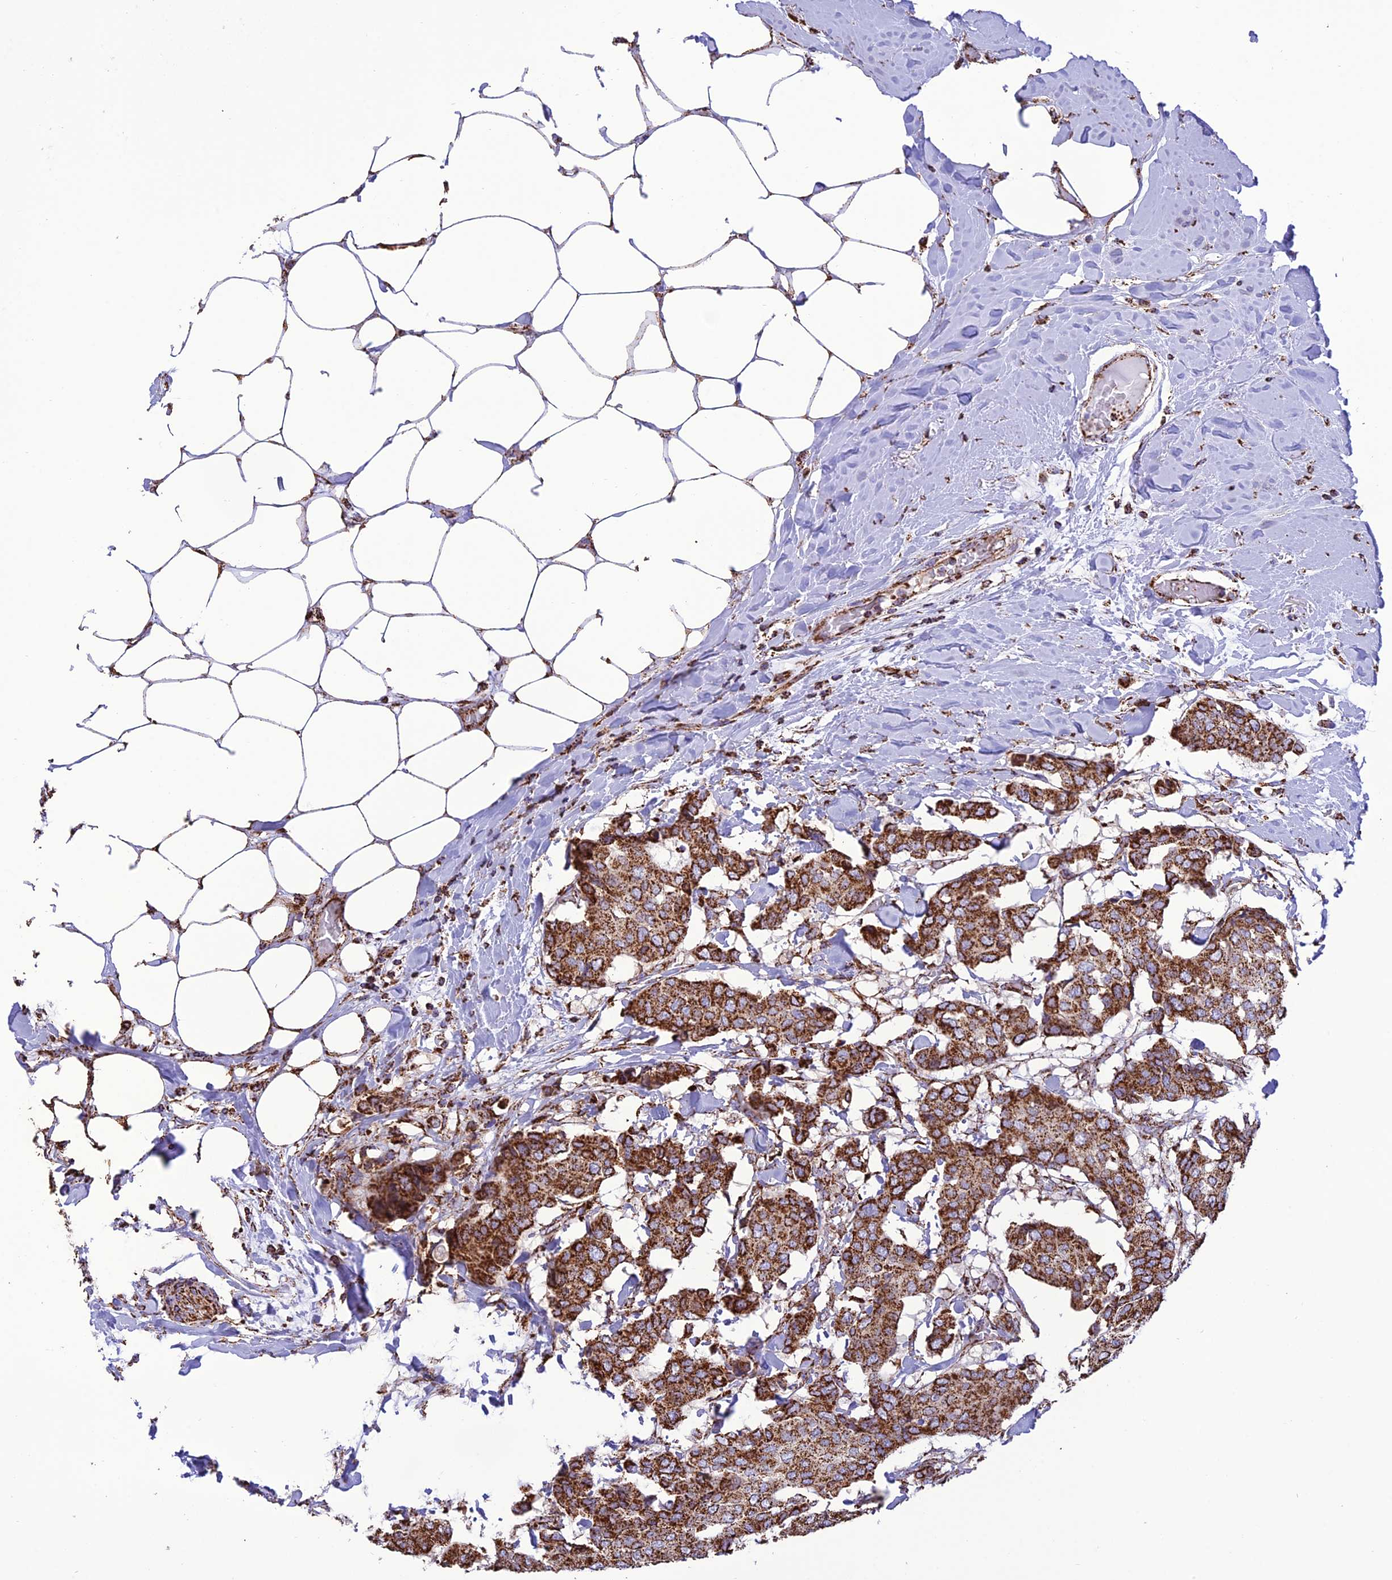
{"staining": {"intensity": "strong", "quantity": ">75%", "location": "cytoplasmic/membranous"}, "tissue": "breast cancer", "cell_type": "Tumor cells", "image_type": "cancer", "snomed": [{"axis": "morphology", "description": "Duct carcinoma"}, {"axis": "topography", "description": "Breast"}], "caption": "Protein analysis of breast cancer tissue demonstrates strong cytoplasmic/membranous expression in about >75% of tumor cells.", "gene": "NDUFAF1", "patient": {"sex": "female", "age": 75}}